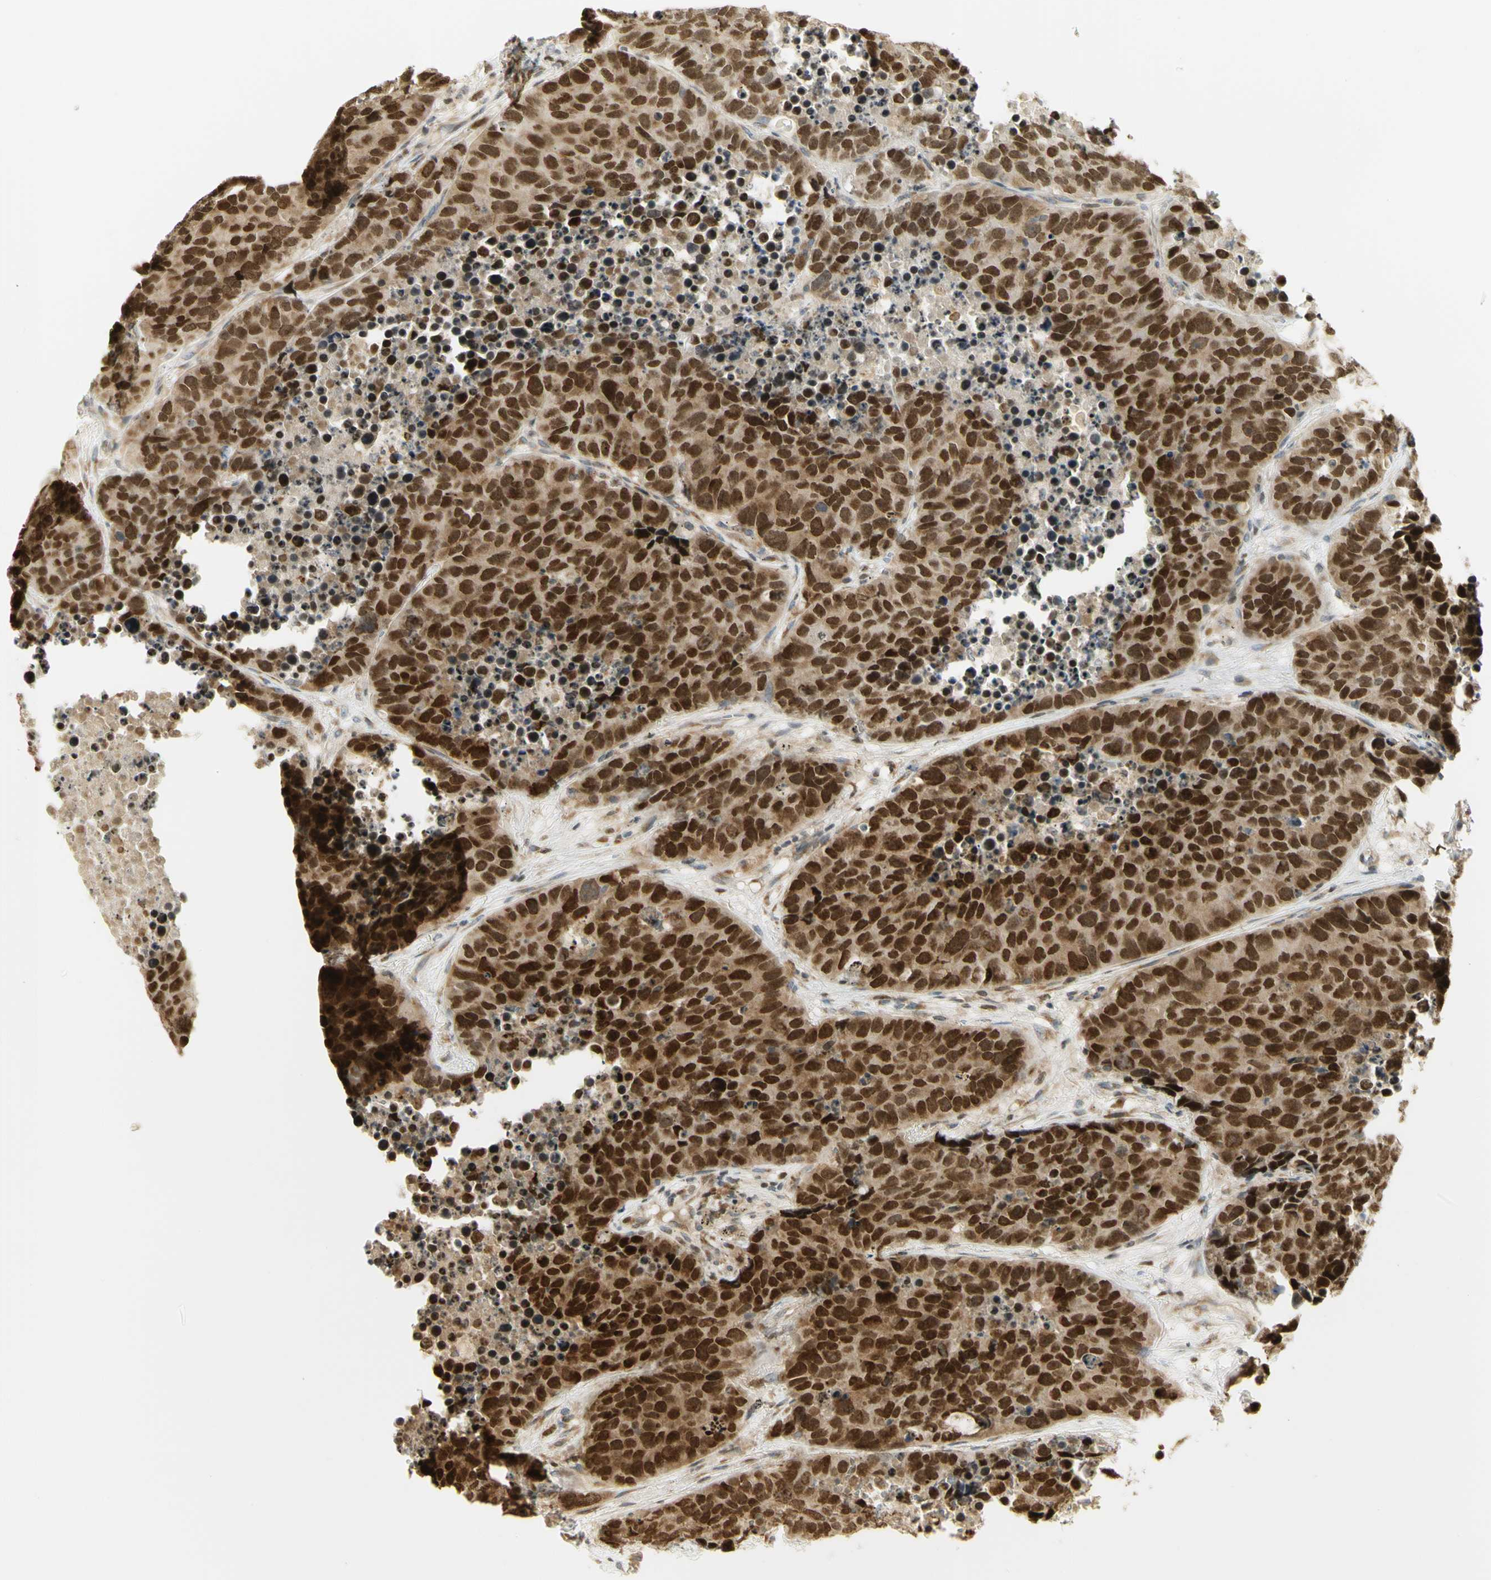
{"staining": {"intensity": "strong", "quantity": ">75%", "location": "cytoplasmic/membranous,nuclear"}, "tissue": "carcinoid", "cell_type": "Tumor cells", "image_type": "cancer", "snomed": [{"axis": "morphology", "description": "Carcinoid, malignant, NOS"}, {"axis": "topography", "description": "Lung"}], "caption": "Immunohistochemistry (IHC) image of human carcinoid (malignant) stained for a protein (brown), which shows high levels of strong cytoplasmic/membranous and nuclear staining in about >75% of tumor cells.", "gene": "KIF11", "patient": {"sex": "male", "age": 60}}